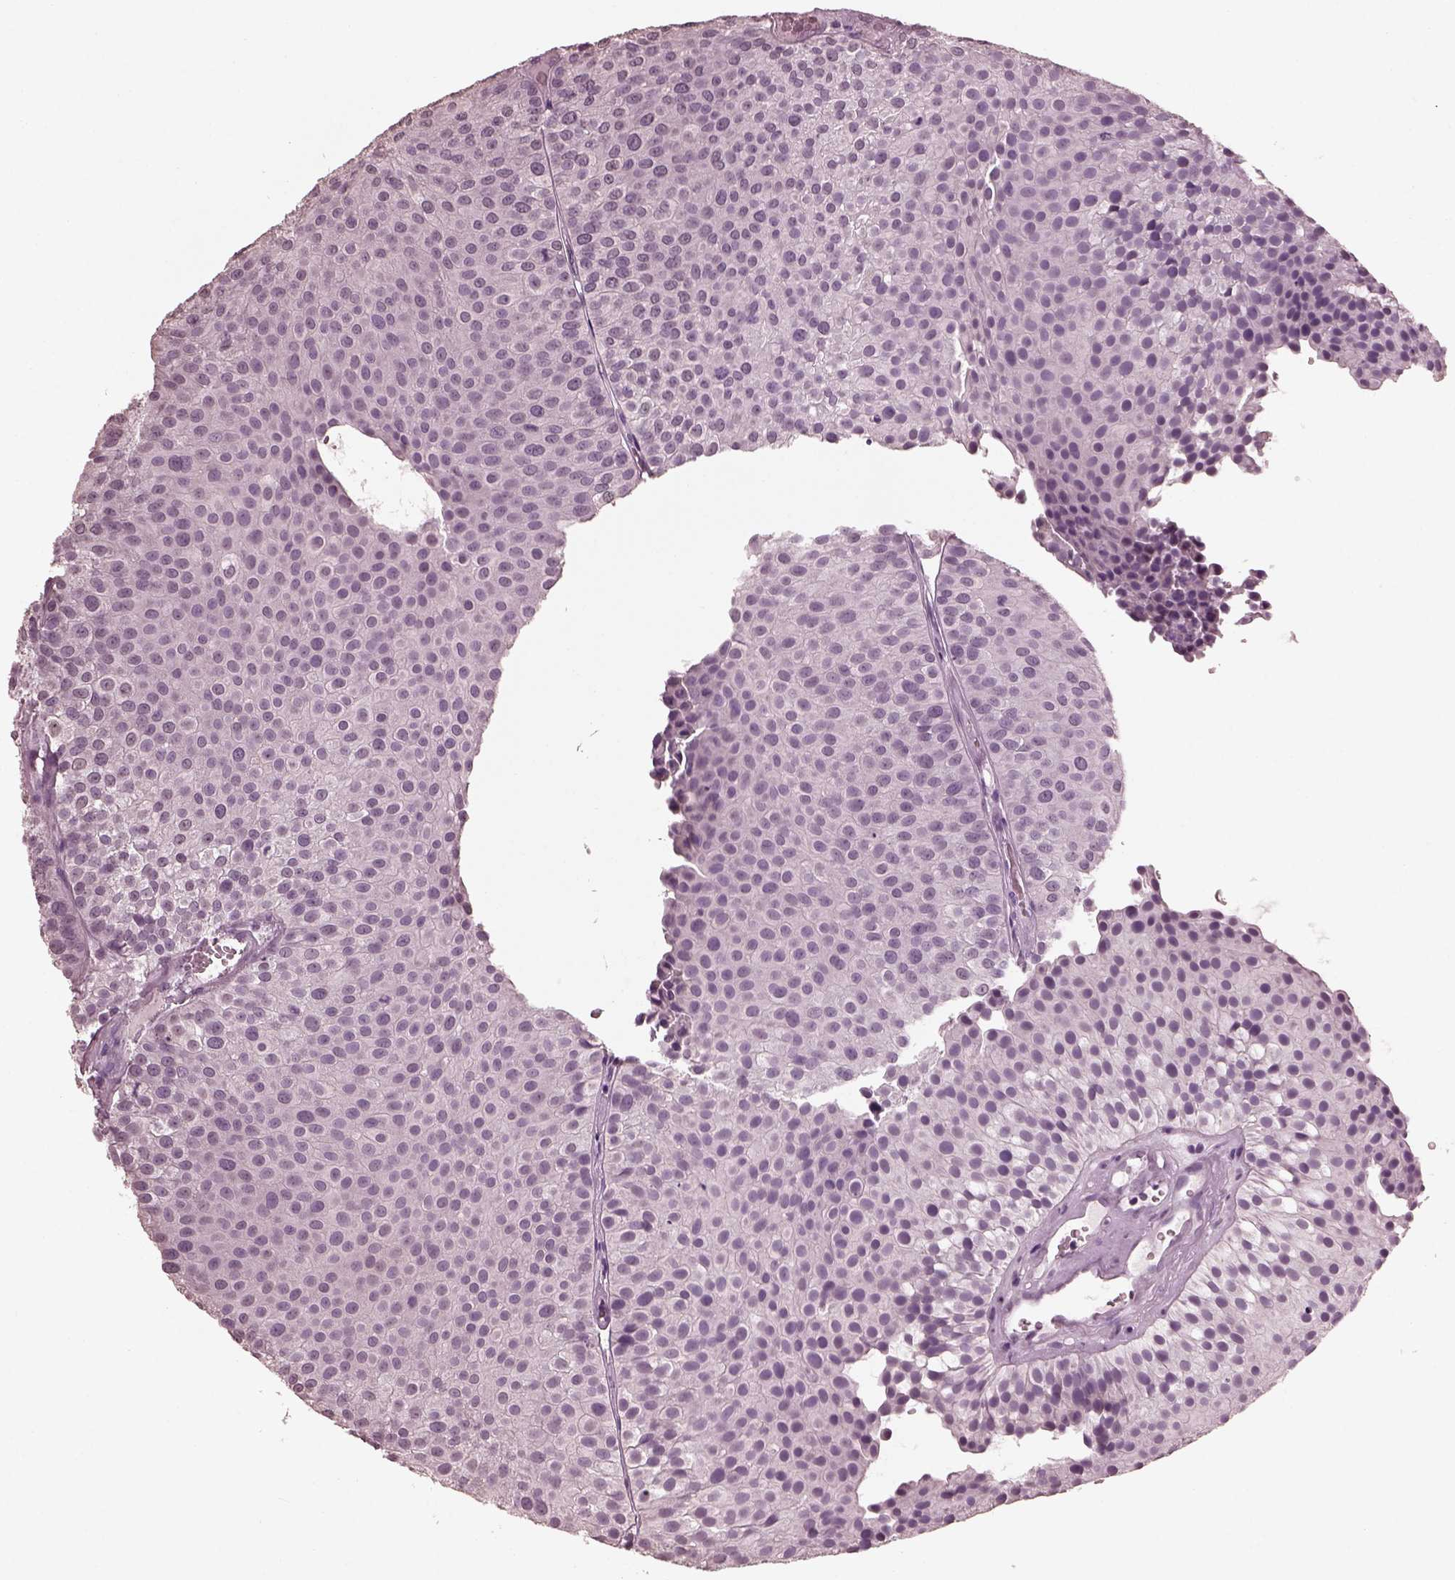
{"staining": {"intensity": "negative", "quantity": "none", "location": "none"}, "tissue": "urothelial cancer", "cell_type": "Tumor cells", "image_type": "cancer", "snomed": [{"axis": "morphology", "description": "Urothelial carcinoma, Low grade"}, {"axis": "topography", "description": "Urinary bladder"}], "caption": "High magnification brightfield microscopy of urothelial cancer stained with DAB (brown) and counterstained with hematoxylin (blue): tumor cells show no significant positivity.", "gene": "TSKS", "patient": {"sex": "female", "age": 87}}